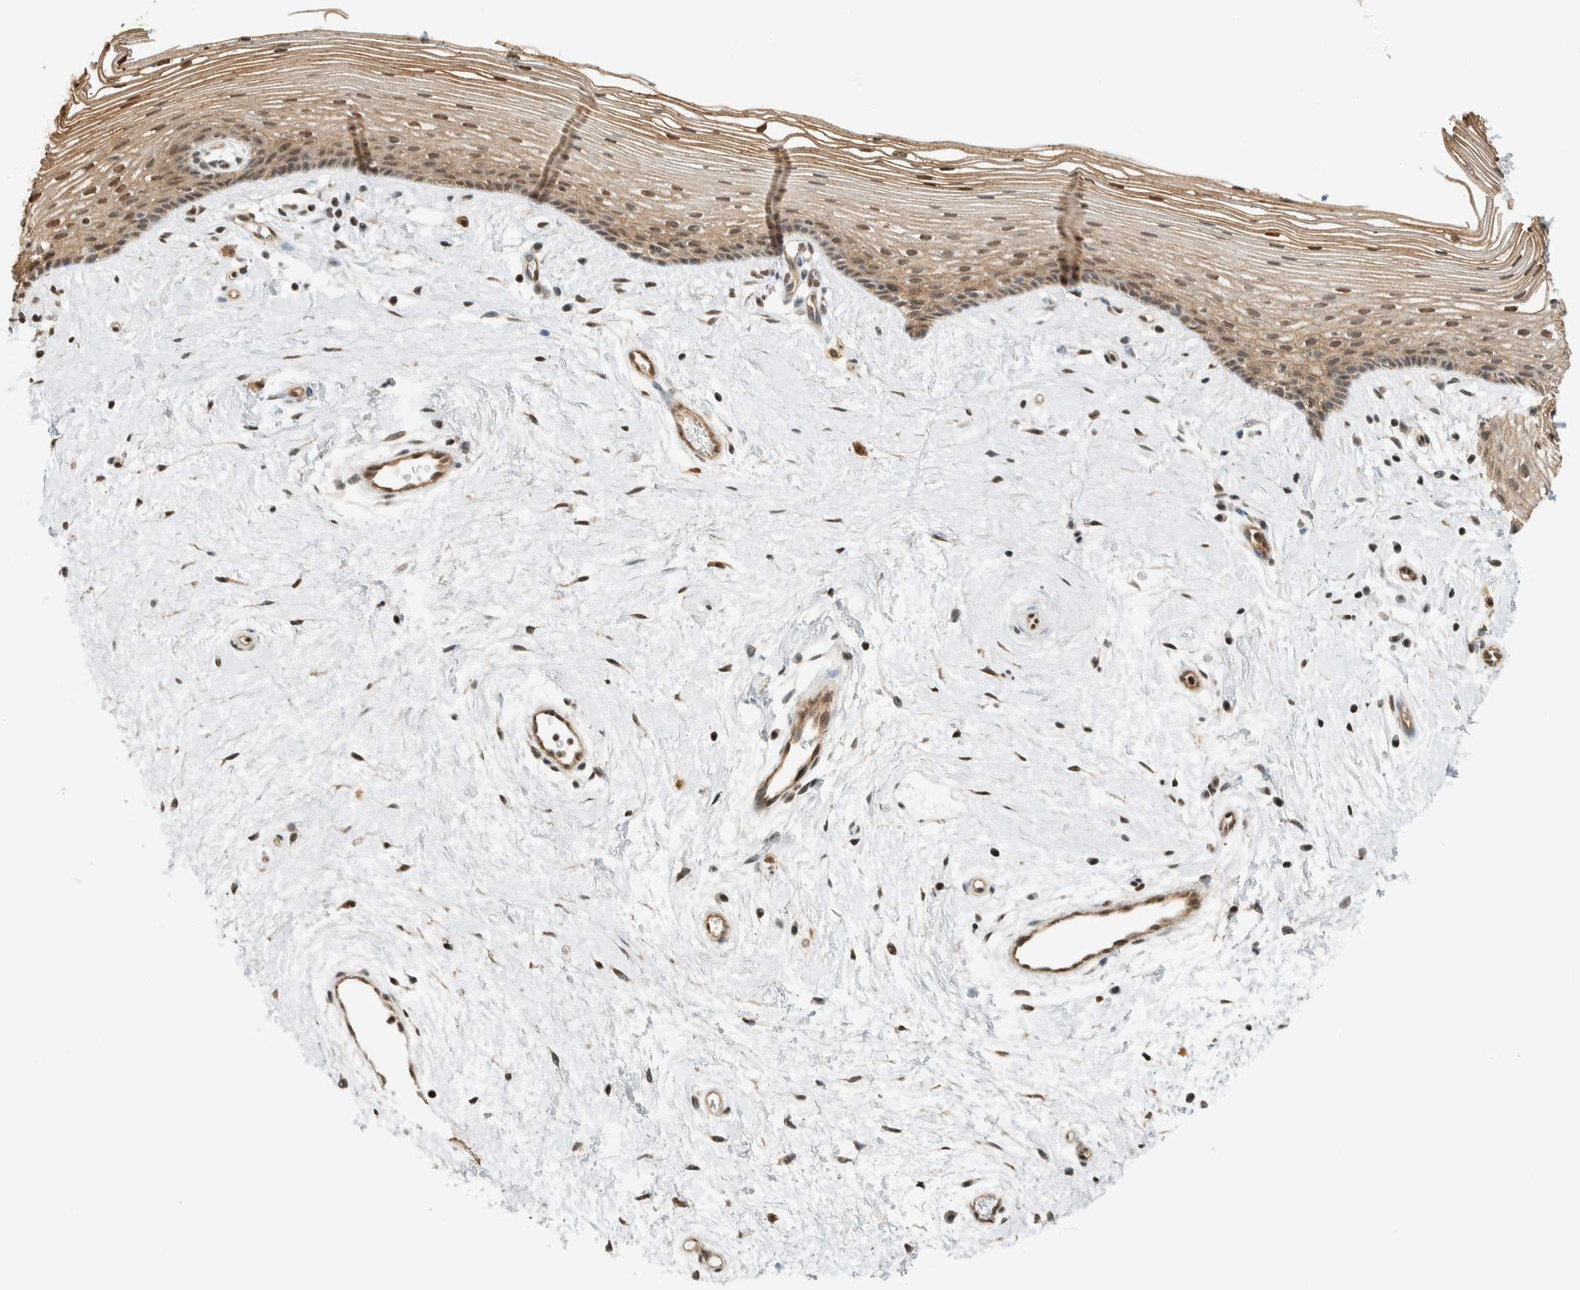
{"staining": {"intensity": "moderate", "quantity": ">75%", "location": "cytoplasmic/membranous,nuclear"}, "tissue": "vagina", "cell_type": "Squamous epithelial cells", "image_type": "normal", "snomed": [{"axis": "morphology", "description": "Normal tissue, NOS"}, {"axis": "topography", "description": "Vagina"}], "caption": "Vagina stained with immunohistochemistry (IHC) exhibits moderate cytoplasmic/membranous,nuclear positivity in approximately >75% of squamous epithelial cells. Using DAB (3,3'-diaminobenzidine) (brown) and hematoxylin (blue) stains, captured at high magnification using brightfield microscopy.", "gene": "NIBAN2", "patient": {"sex": "female", "age": 46}}